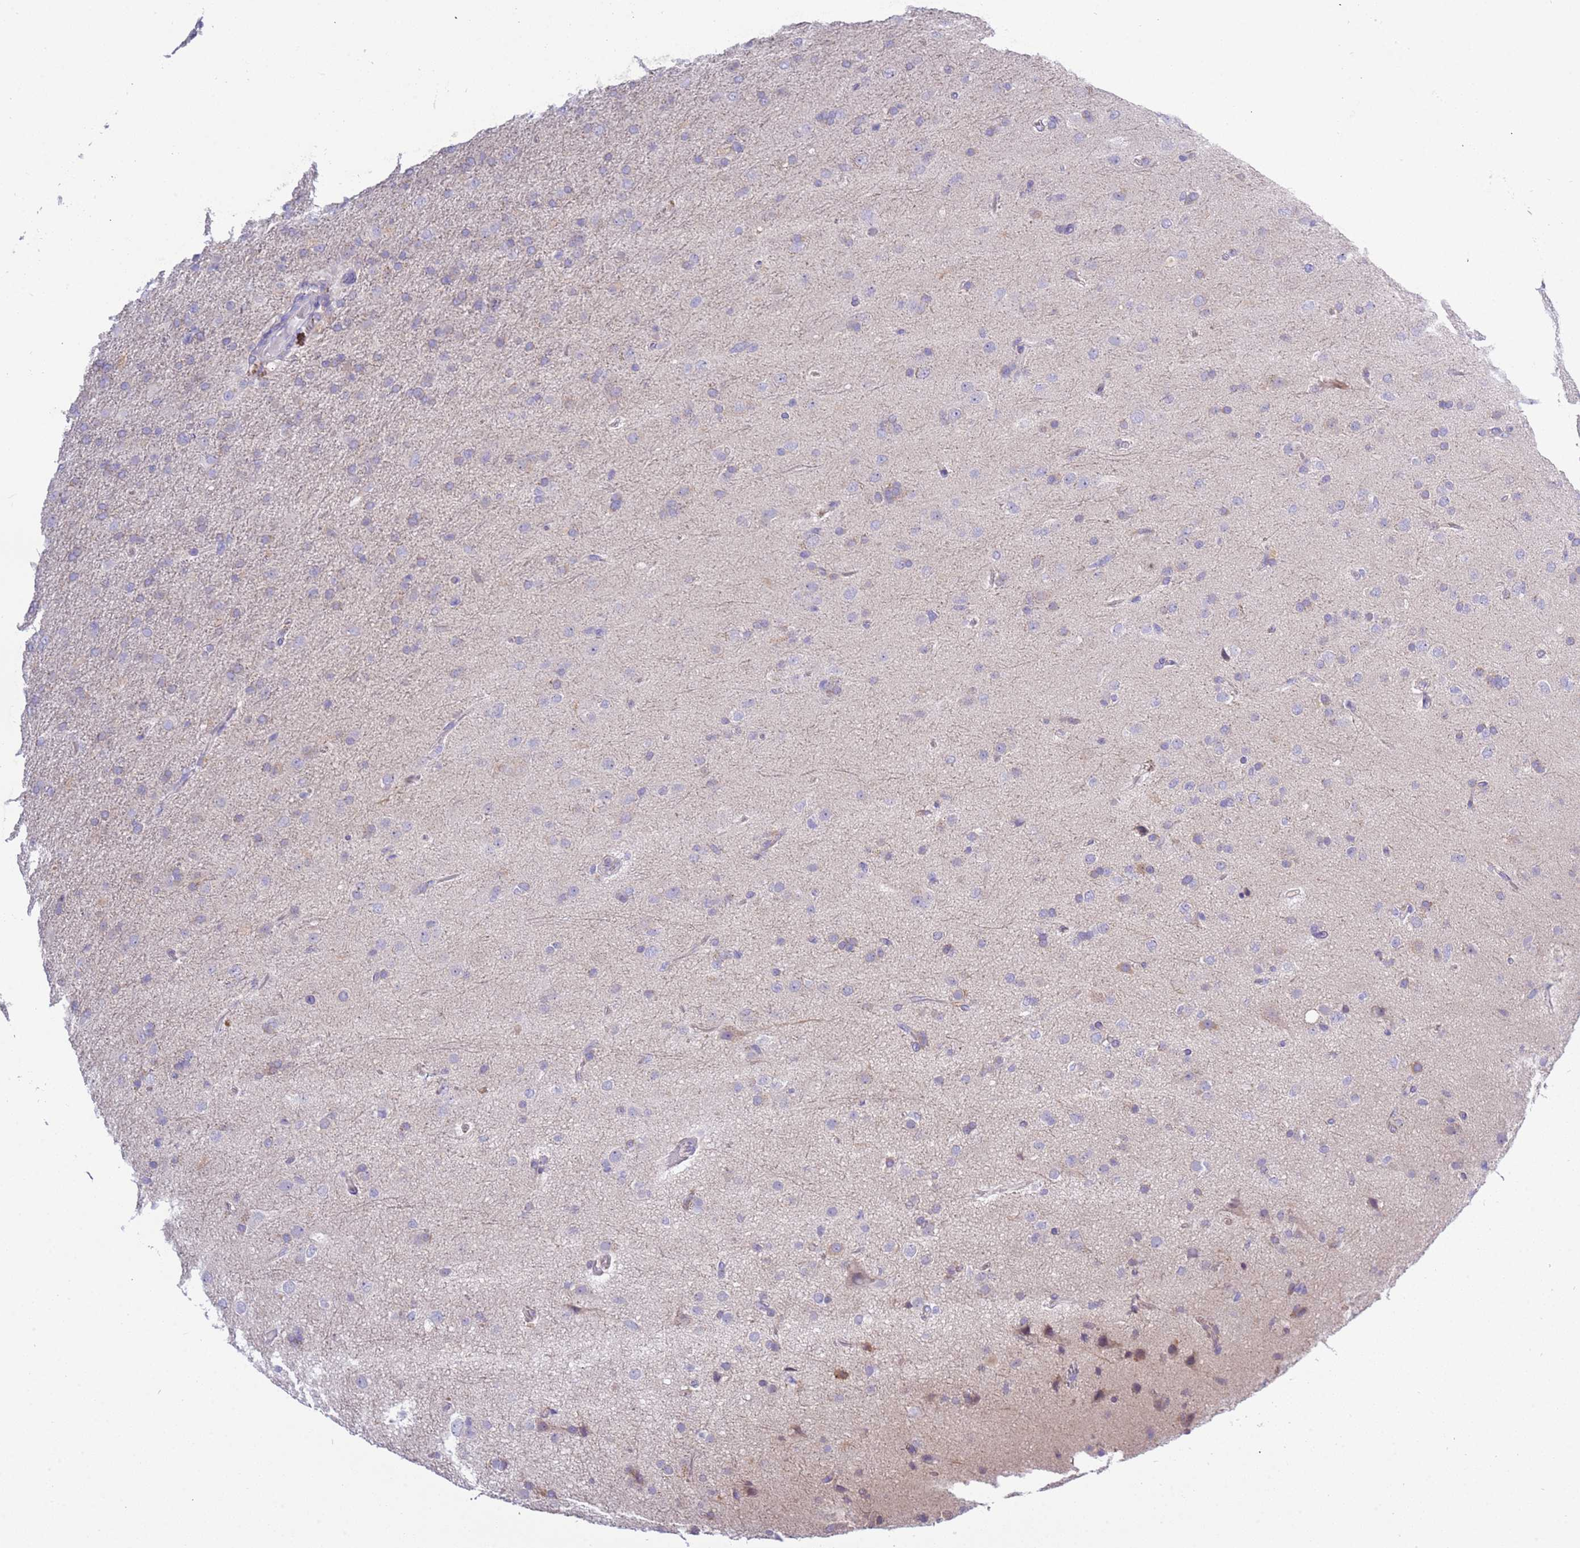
{"staining": {"intensity": "negative", "quantity": "none", "location": "none"}, "tissue": "glioma", "cell_type": "Tumor cells", "image_type": "cancer", "snomed": [{"axis": "morphology", "description": "Glioma, malignant, Low grade"}, {"axis": "topography", "description": "Brain"}], "caption": "Micrograph shows no protein expression in tumor cells of malignant low-grade glioma tissue.", "gene": "STIP1", "patient": {"sex": "male", "age": 65}}